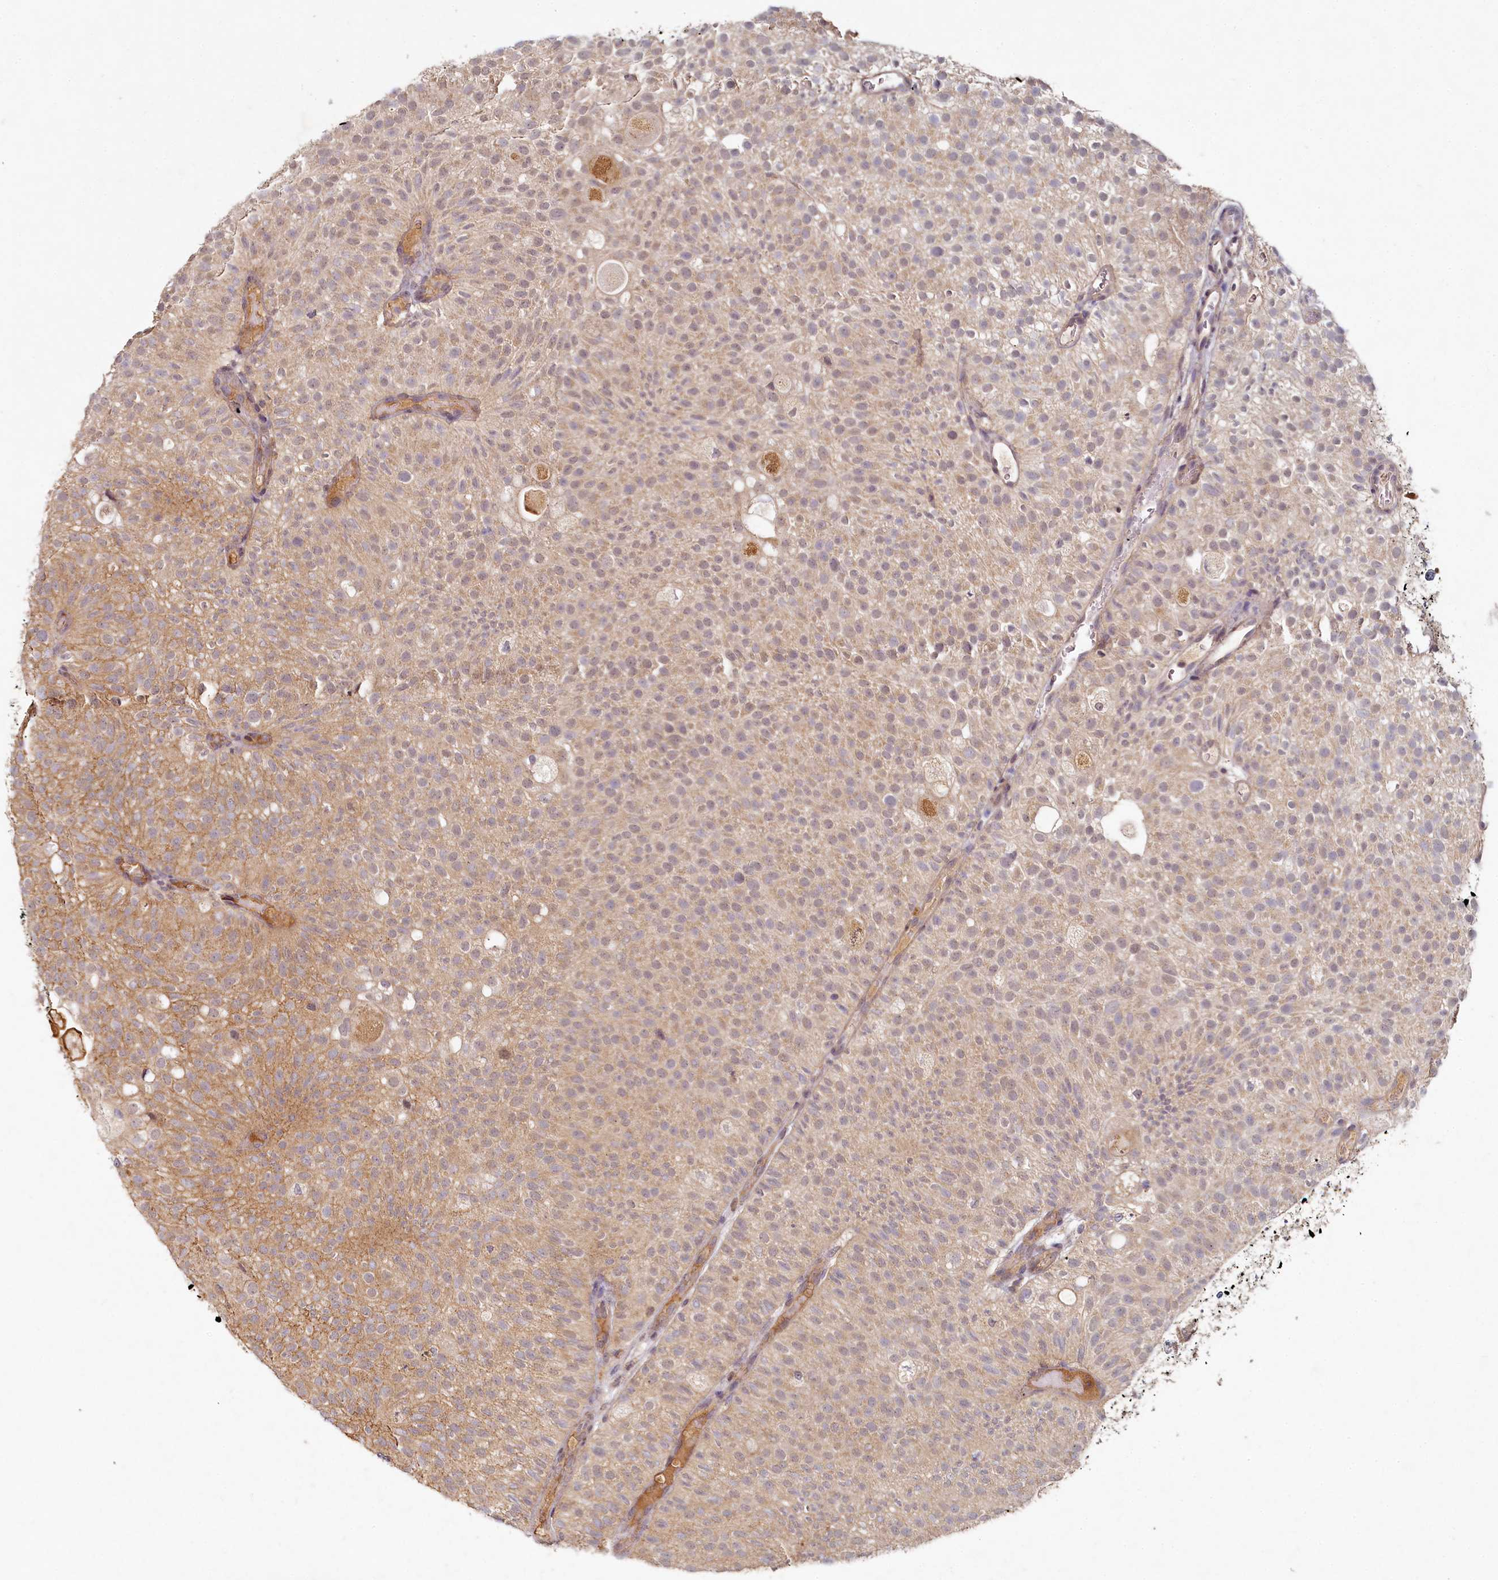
{"staining": {"intensity": "moderate", "quantity": ">75%", "location": "cytoplasmic/membranous"}, "tissue": "urothelial cancer", "cell_type": "Tumor cells", "image_type": "cancer", "snomed": [{"axis": "morphology", "description": "Urothelial carcinoma, Low grade"}, {"axis": "topography", "description": "Urinary bladder"}], "caption": "This histopathology image reveals urothelial cancer stained with immunohistochemistry to label a protein in brown. The cytoplasmic/membranous of tumor cells show moderate positivity for the protein. Nuclei are counter-stained blue.", "gene": "HERC3", "patient": {"sex": "male", "age": 78}}